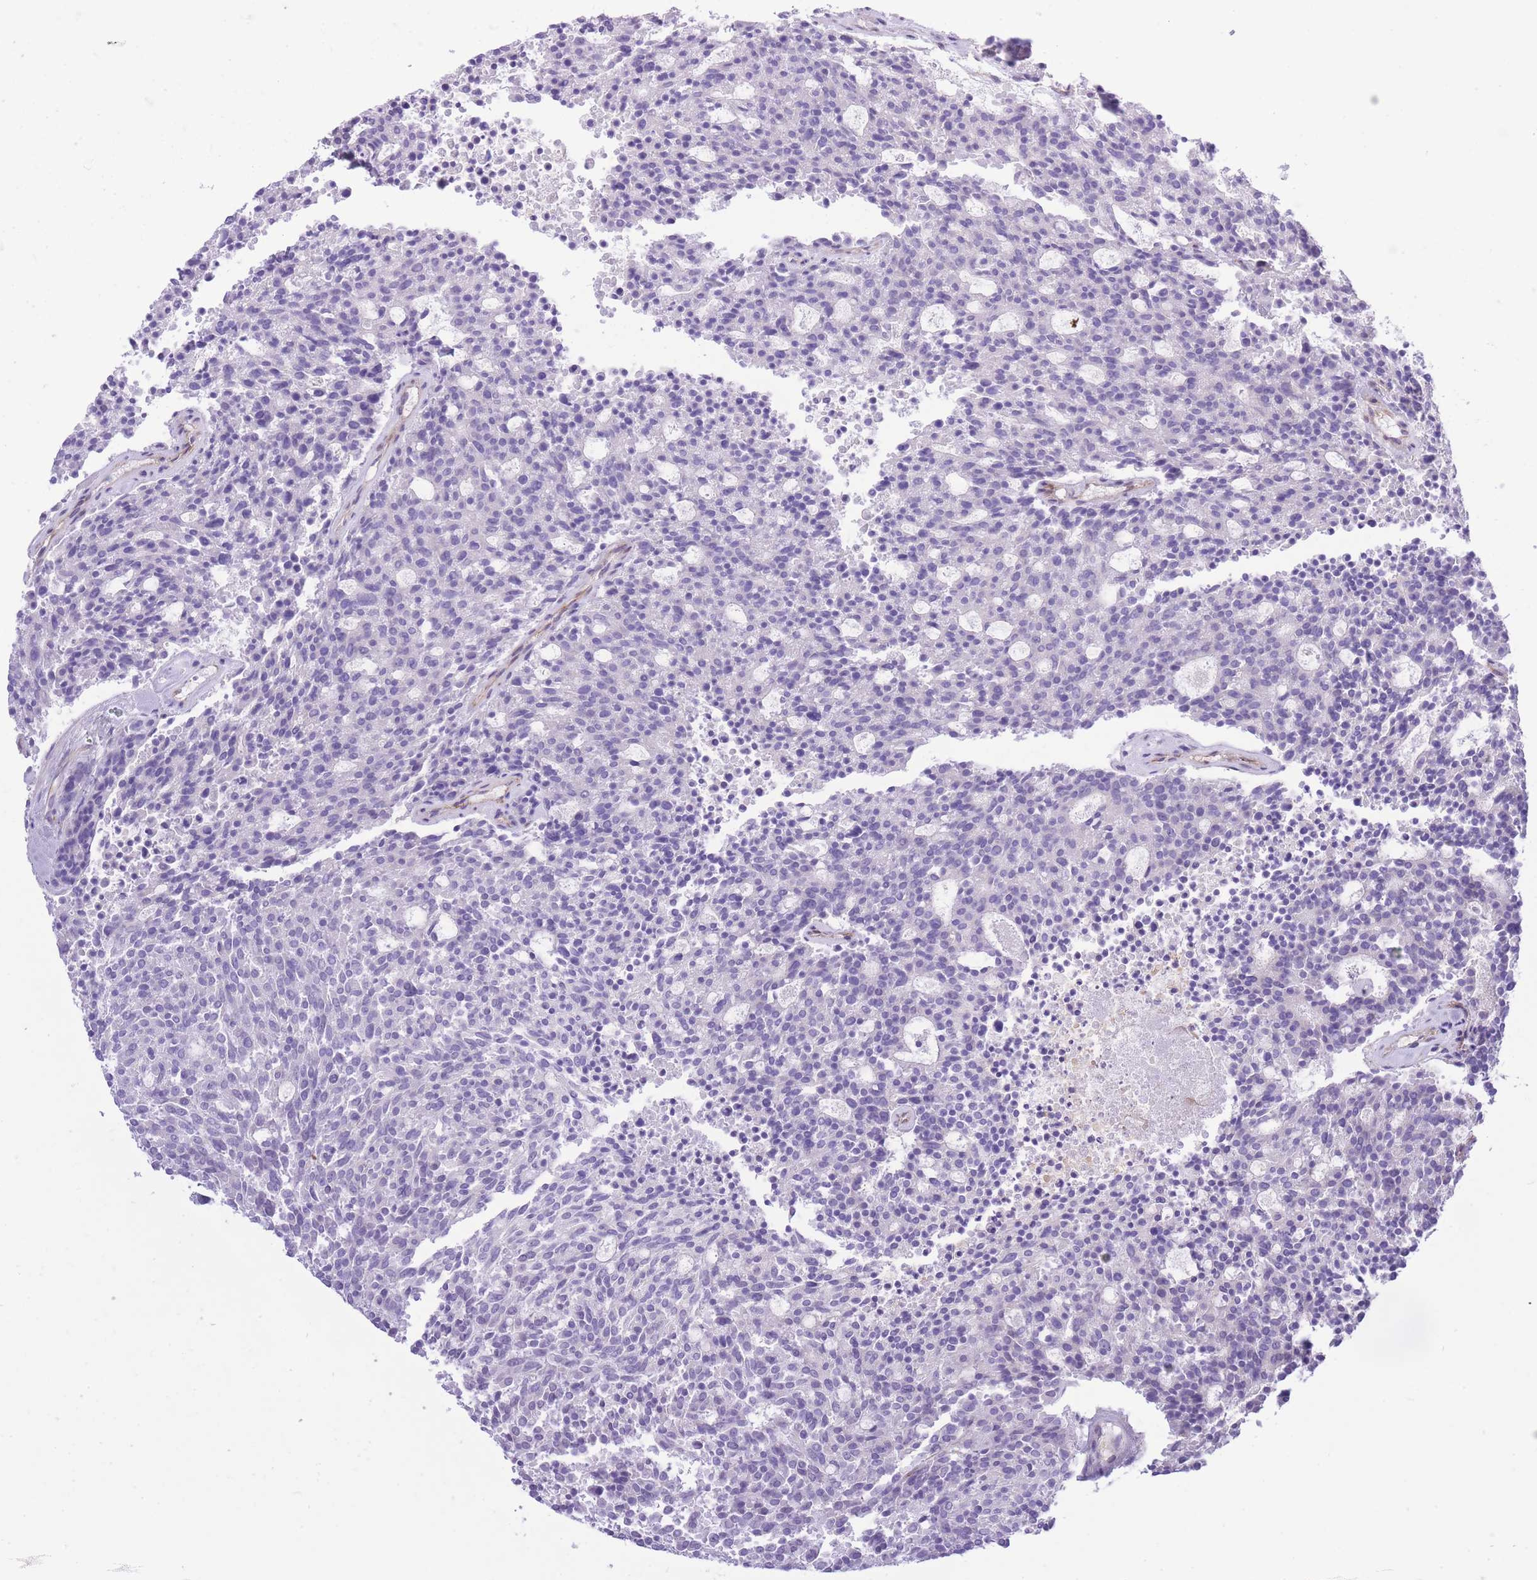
{"staining": {"intensity": "negative", "quantity": "none", "location": "none"}, "tissue": "carcinoid", "cell_type": "Tumor cells", "image_type": "cancer", "snomed": [{"axis": "morphology", "description": "Carcinoid, malignant, NOS"}, {"axis": "topography", "description": "Pancreas"}], "caption": "Image shows no significant protein positivity in tumor cells of carcinoid.", "gene": "MEIOSIN", "patient": {"sex": "female", "age": 54}}